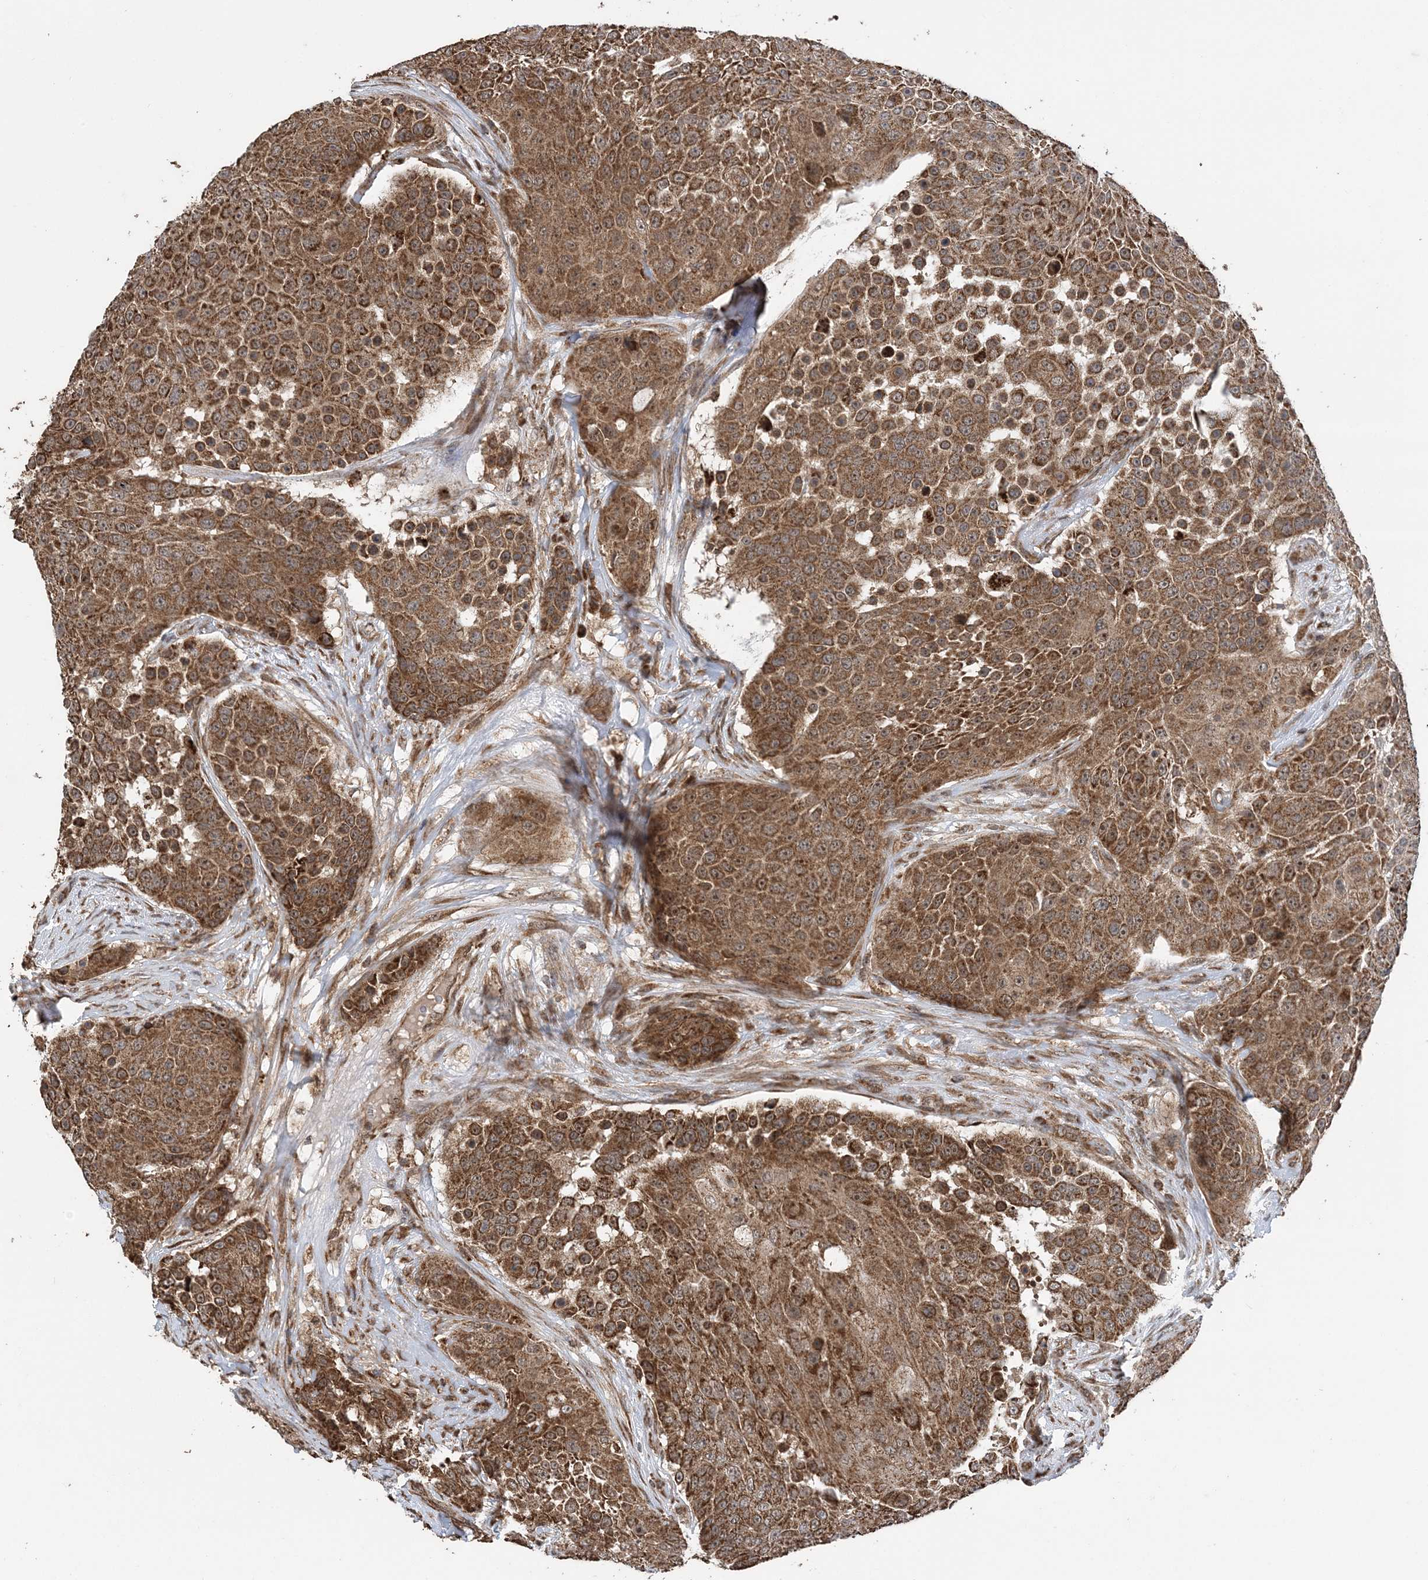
{"staining": {"intensity": "strong", "quantity": ">75%", "location": "cytoplasmic/membranous"}, "tissue": "urothelial cancer", "cell_type": "Tumor cells", "image_type": "cancer", "snomed": [{"axis": "morphology", "description": "Urothelial carcinoma, High grade"}, {"axis": "topography", "description": "Urinary bladder"}], "caption": "Human urothelial carcinoma (high-grade) stained with a brown dye reveals strong cytoplasmic/membranous positive positivity in about >75% of tumor cells.", "gene": "PCBP1", "patient": {"sex": "female", "age": 63}}